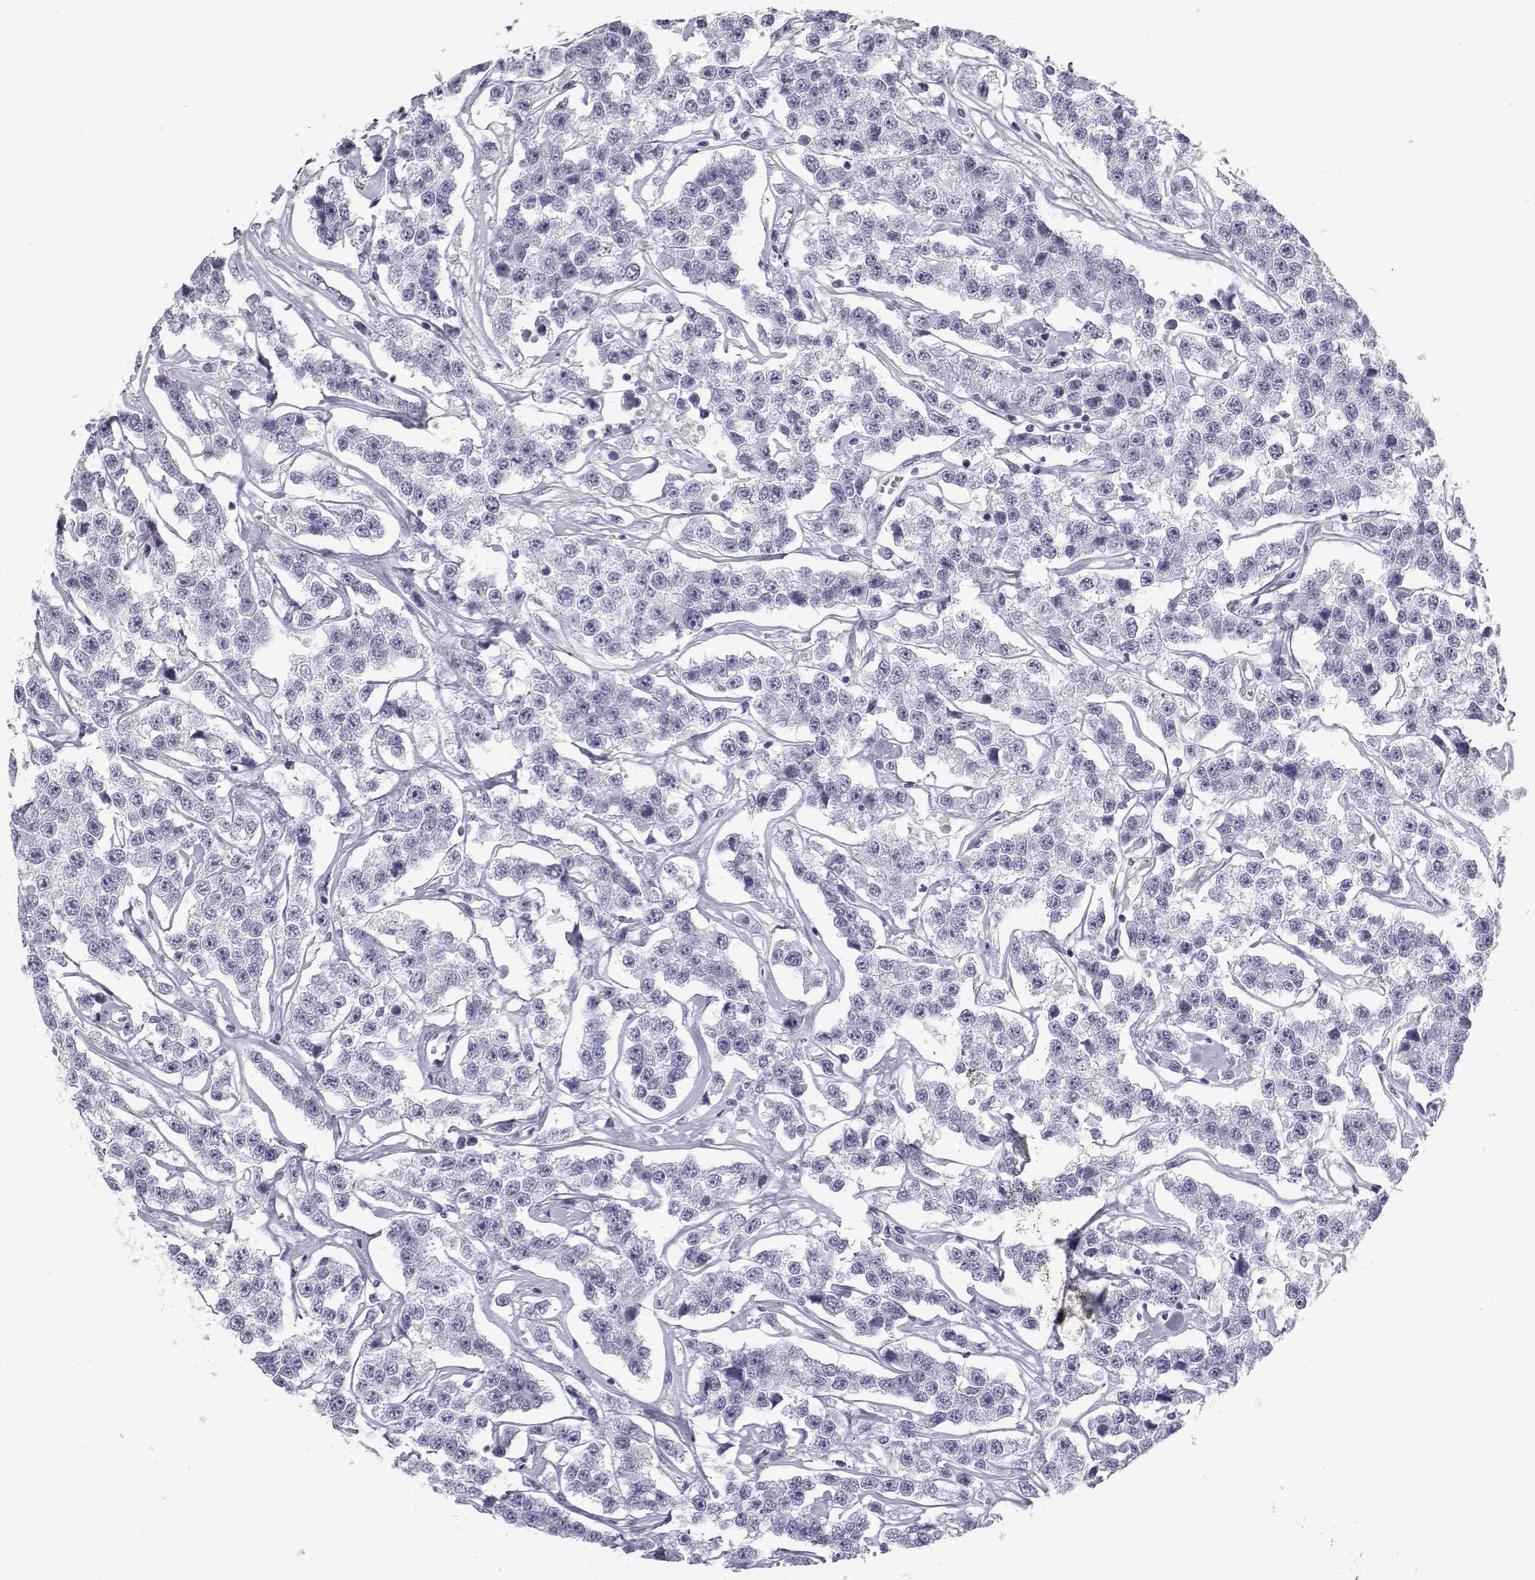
{"staining": {"intensity": "negative", "quantity": "none", "location": "none"}, "tissue": "testis cancer", "cell_type": "Tumor cells", "image_type": "cancer", "snomed": [{"axis": "morphology", "description": "Seminoma, NOS"}, {"axis": "topography", "description": "Testis"}], "caption": "This is an immunohistochemistry photomicrograph of human seminoma (testis). There is no staining in tumor cells.", "gene": "RNASE12", "patient": {"sex": "male", "age": 59}}